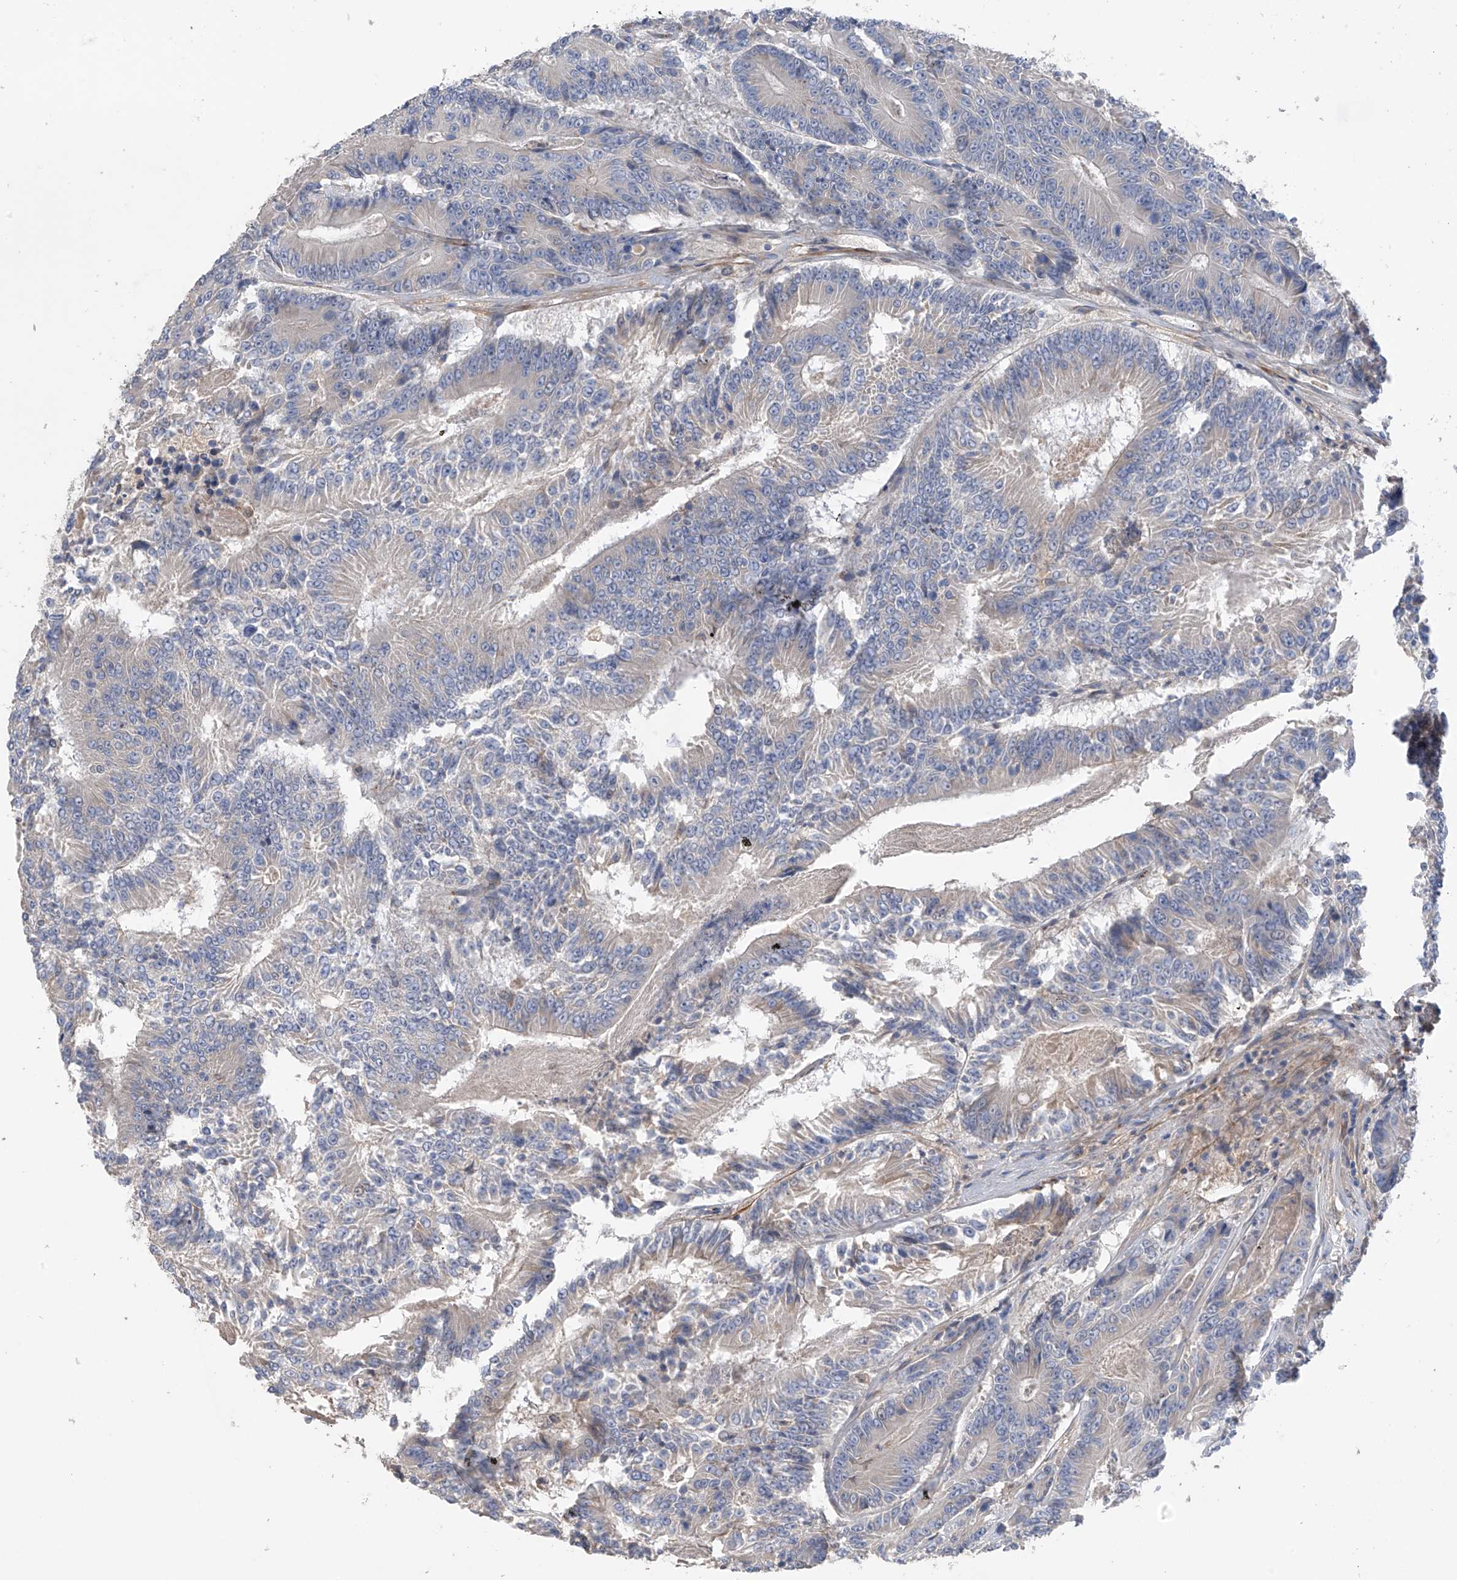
{"staining": {"intensity": "negative", "quantity": "none", "location": "none"}, "tissue": "colorectal cancer", "cell_type": "Tumor cells", "image_type": "cancer", "snomed": [{"axis": "morphology", "description": "Adenocarcinoma, NOS"}, {"axis": "topography", "description": "Colon"}], "caption": "Immunohistochemistry of adenocarcinoma (colorectal) shows no positivity in tumor cells.", "gene": "GALNTL6", "patient": {"sex": "male", "age": 83}}